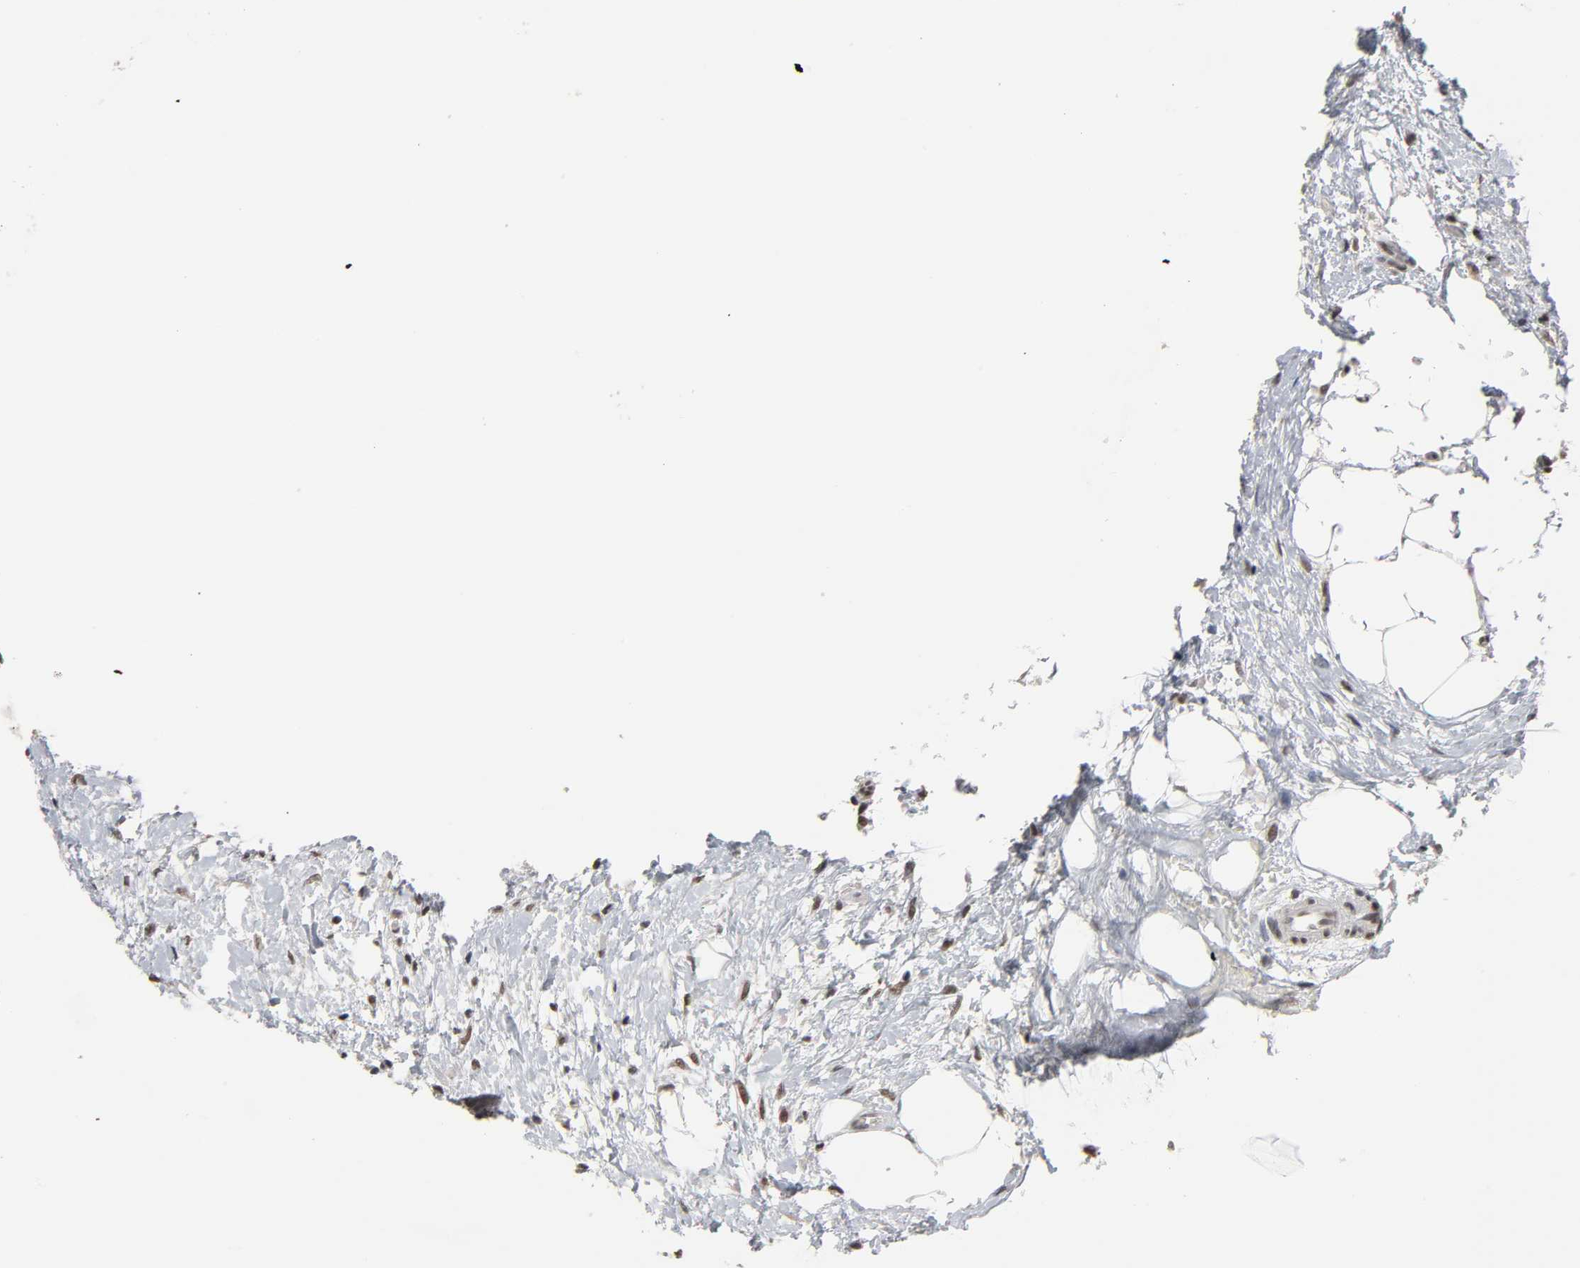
{"staining": {"intensity": "moderate", "quantity": ">75%", "location": "nuclear"}, "tissue": "lymphoma", "cell_type": "Tumor cells", "image_type": "cancer", "snomed": [{"axis": "morphology", "description": "Malignant lymphoma, non-Hodgkin's type, Low grade"}, {"axis": "topography", "description": "Lymph node"}], "caption": "An immunohistochemistry micrograph of tumor tissue is shown. Protein staining in brown highlights moderate nuclear positivity in lymphoma within tumor cells.", "gene": "TRIM33", "patient": {"sex": "female", "age": 76}}